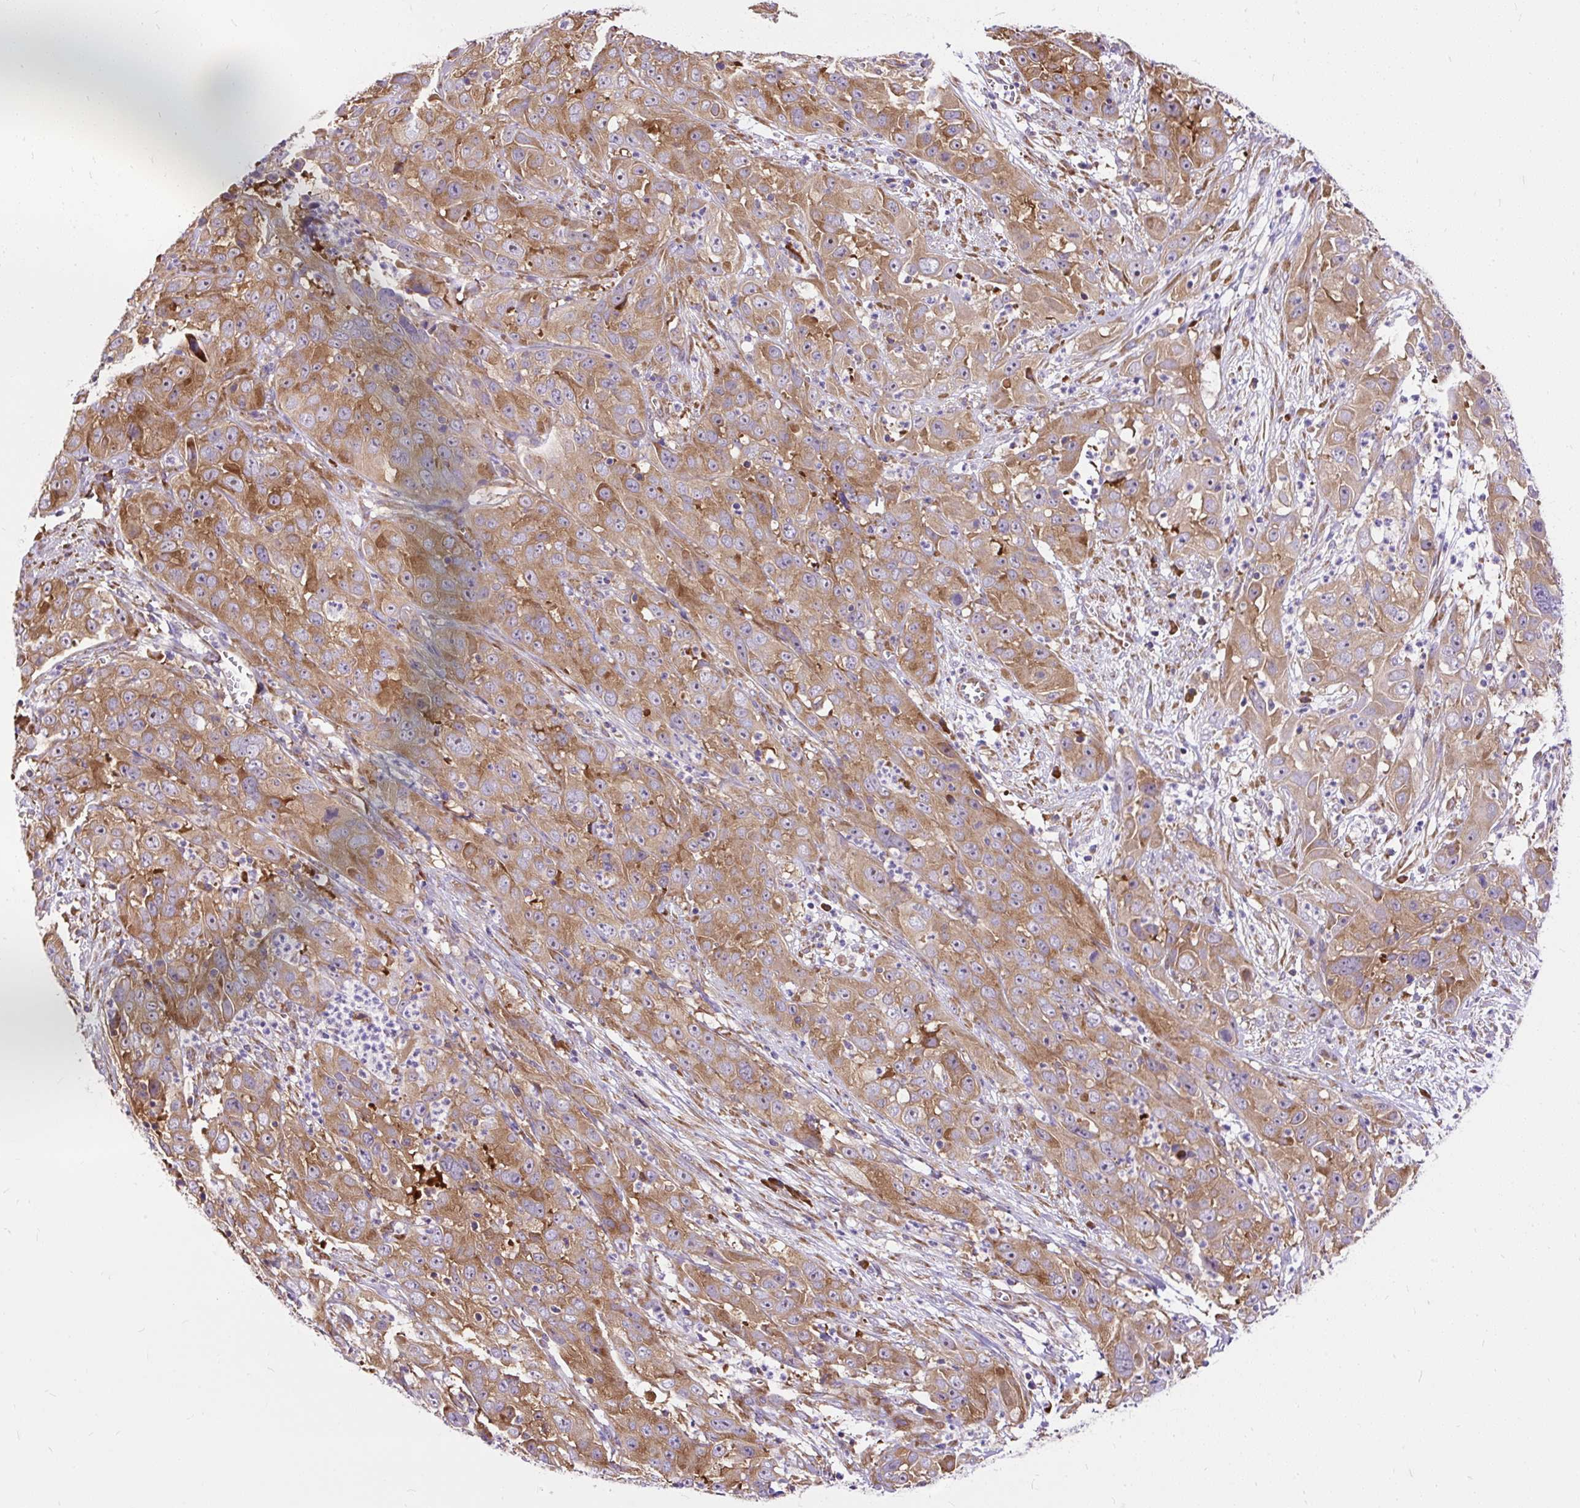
{"staining": {"intensity": "moderate", "quantity": ">75%", "location": "cytoplasmic/membranous"}, "tissue": "cervical cancer", "cell_type": "Tumor cells", "image_type": "cancer", "snomed": [{"axis": "morphology", "description": "Squamous cell carcinoma, NOS"}, {"axis": "topography", "description": "Cervix"}], "caption": "Protein staining of cervical squamous cell carcinoma tissue shows moderate cytoplasmic/membranous positivity in about >75% of tumor cells.", "gene": "RPS5", "patient": {"sex": "female", "age": 32}}